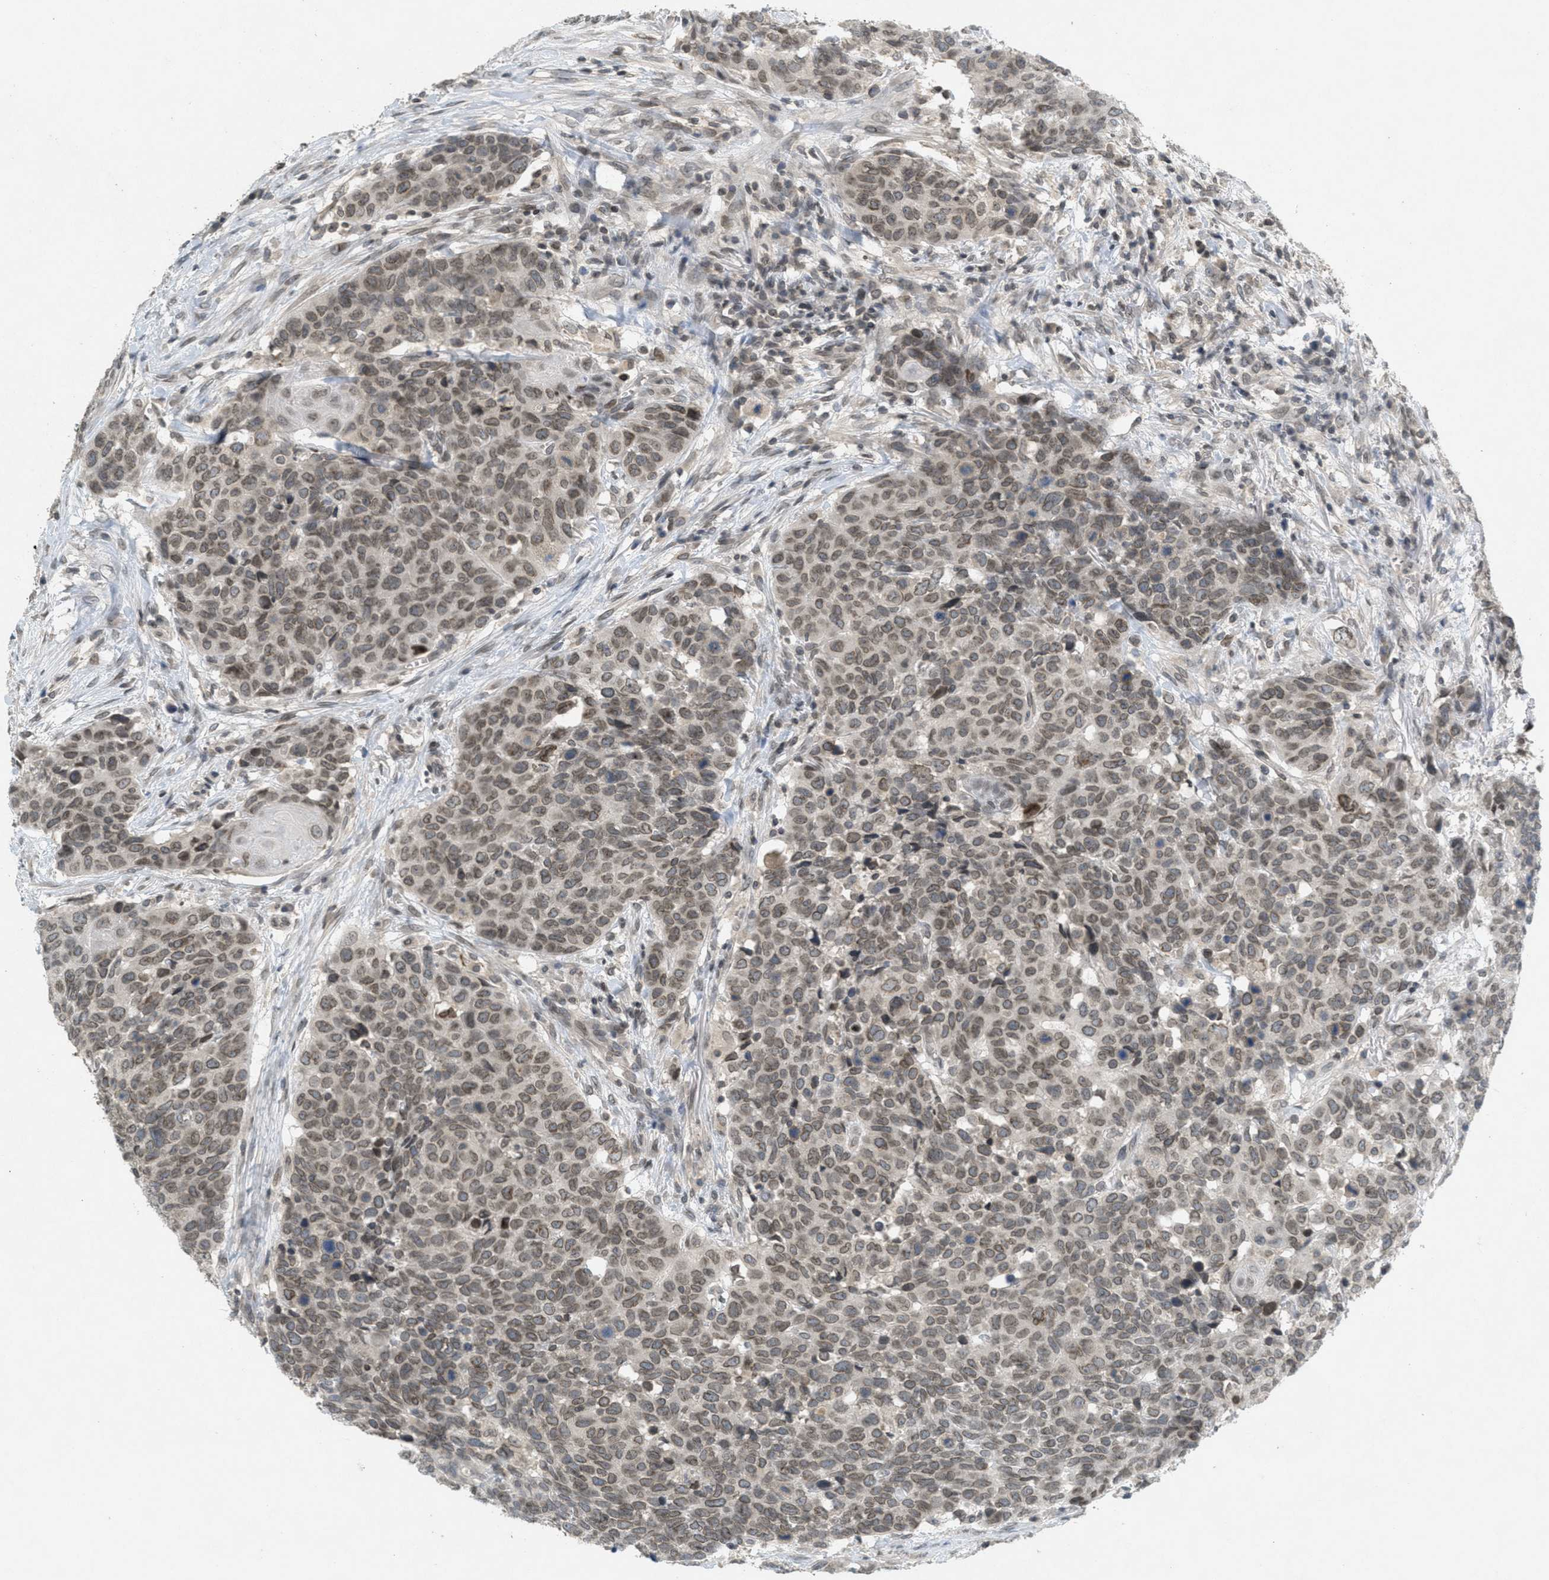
{"staining": {"intensity": "moderate", "quantity": ">75%", "location": "cytoplasmic/membranous,nuclear"}, "tissue": "head and neck cancer", "cell_type": "Tumor cells", "image_type": "cancer", "snomed": [{"axis": "morphology", "description": "Squamous cell carcinoma, NOS"}, {"axis": "topography", "description": "Head-Neck"}], "caption": "Immunohistochemical staining of human head and neck squamous cell carcinoma demonstrates medium levels of moderate cytoplasmic/membranous and nuclear staining in approximately >75% of tumor cells.", "gene": "ABHD6", "patient": {"sex": "male", "age": 66}}